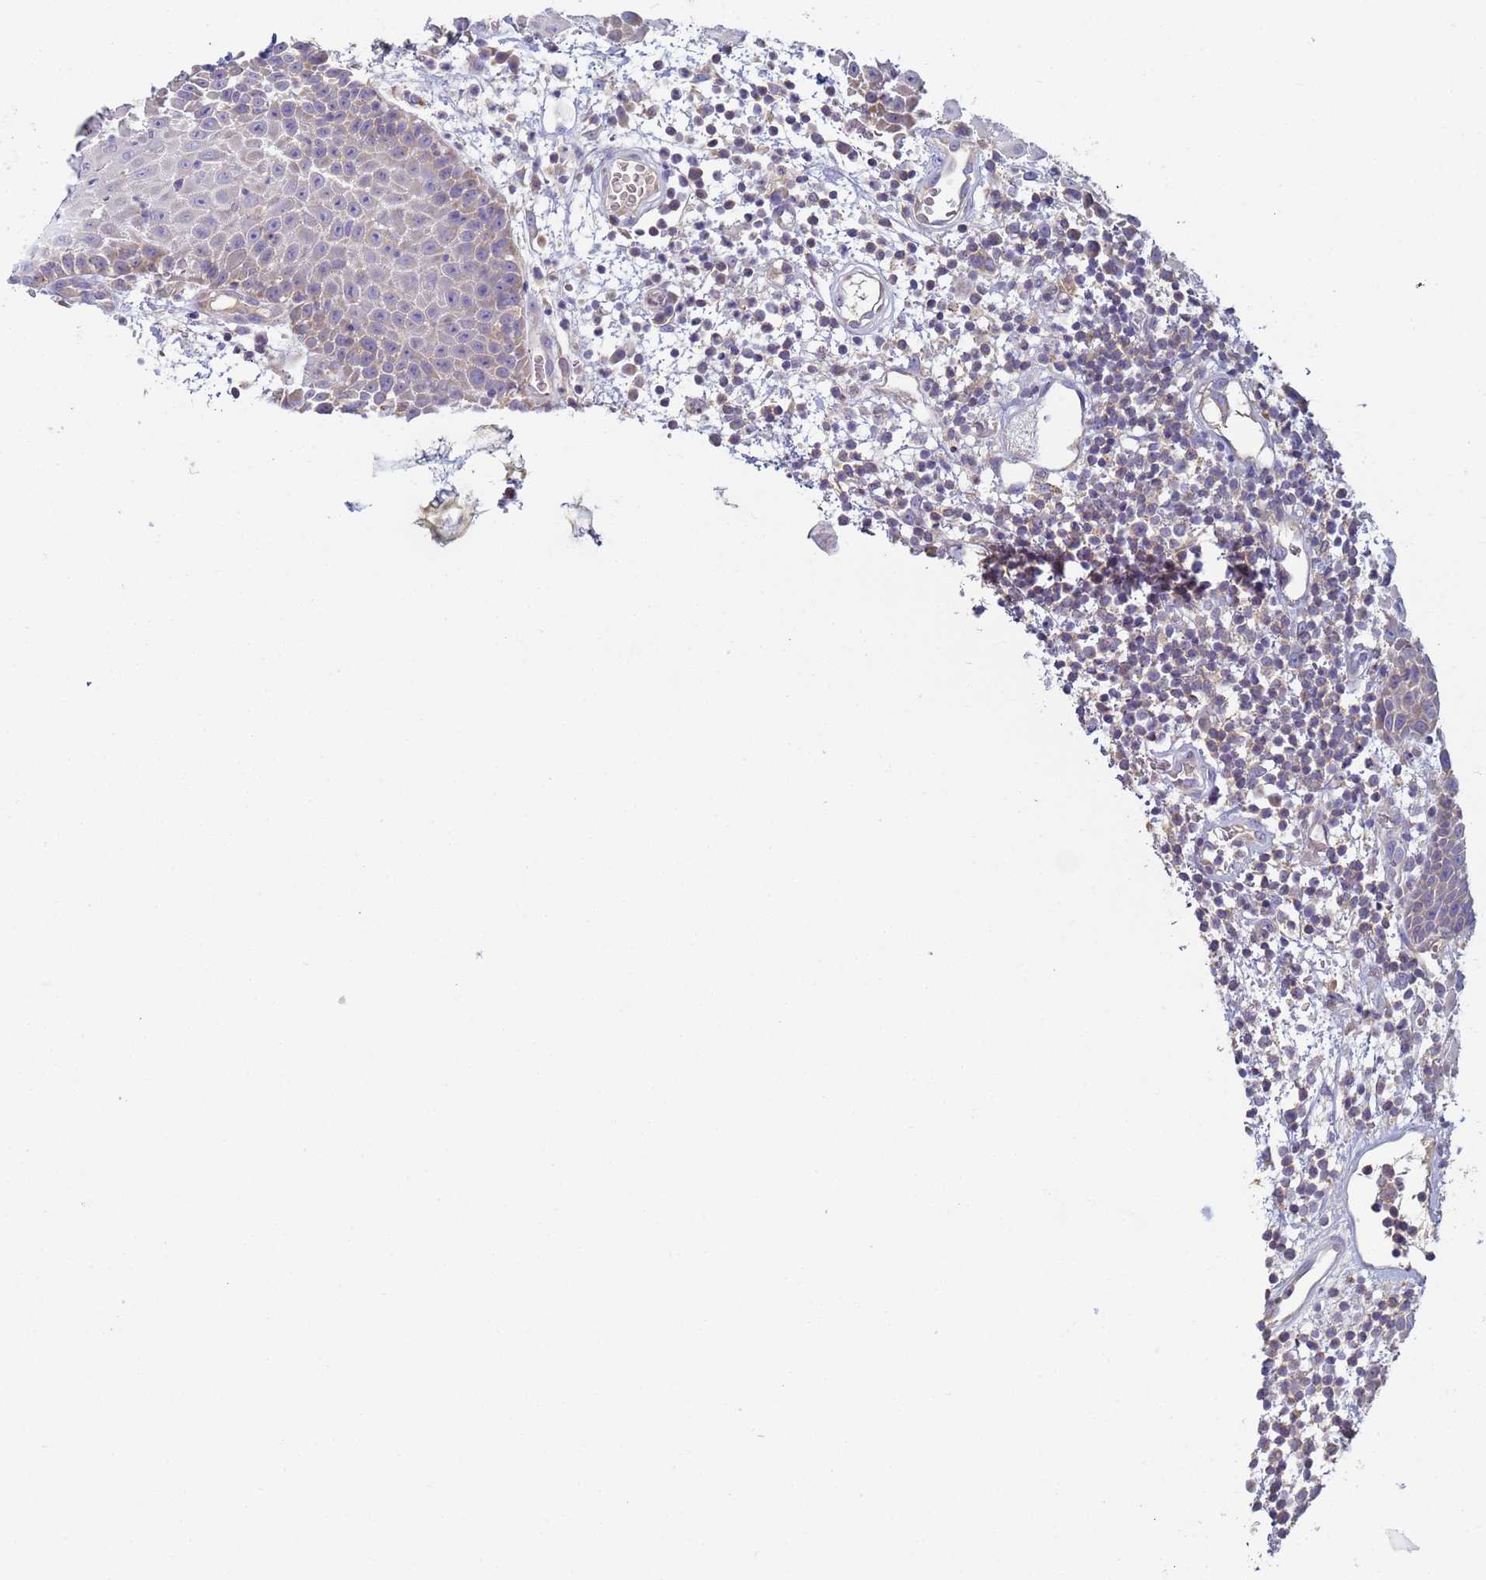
{"staining": {"intensity": "negative", "quantity": "none", "location": "none"}, "tissue": "oral mucosa", "cell_type": "Squamous epithelial cells", "image_type": "normal", "snomed": [{"axis": "morphology", "description": "Normal tissue, NOS"}, {"axis": "topography", "description": "Skeletal muscle"}, {"axis": "topography", "description": "Oral tissue"}, {"axis": "topography", "description": "Salivary gland"}, {"axis": "topography", "description": "Peripheral nerve tissue"}], "caption": "Micrograph shows no protein positivity in squamous epithelial cells of normal oral mucosa.", "gene": "CR1", "patient": {"sex": "male", "age": 54}}